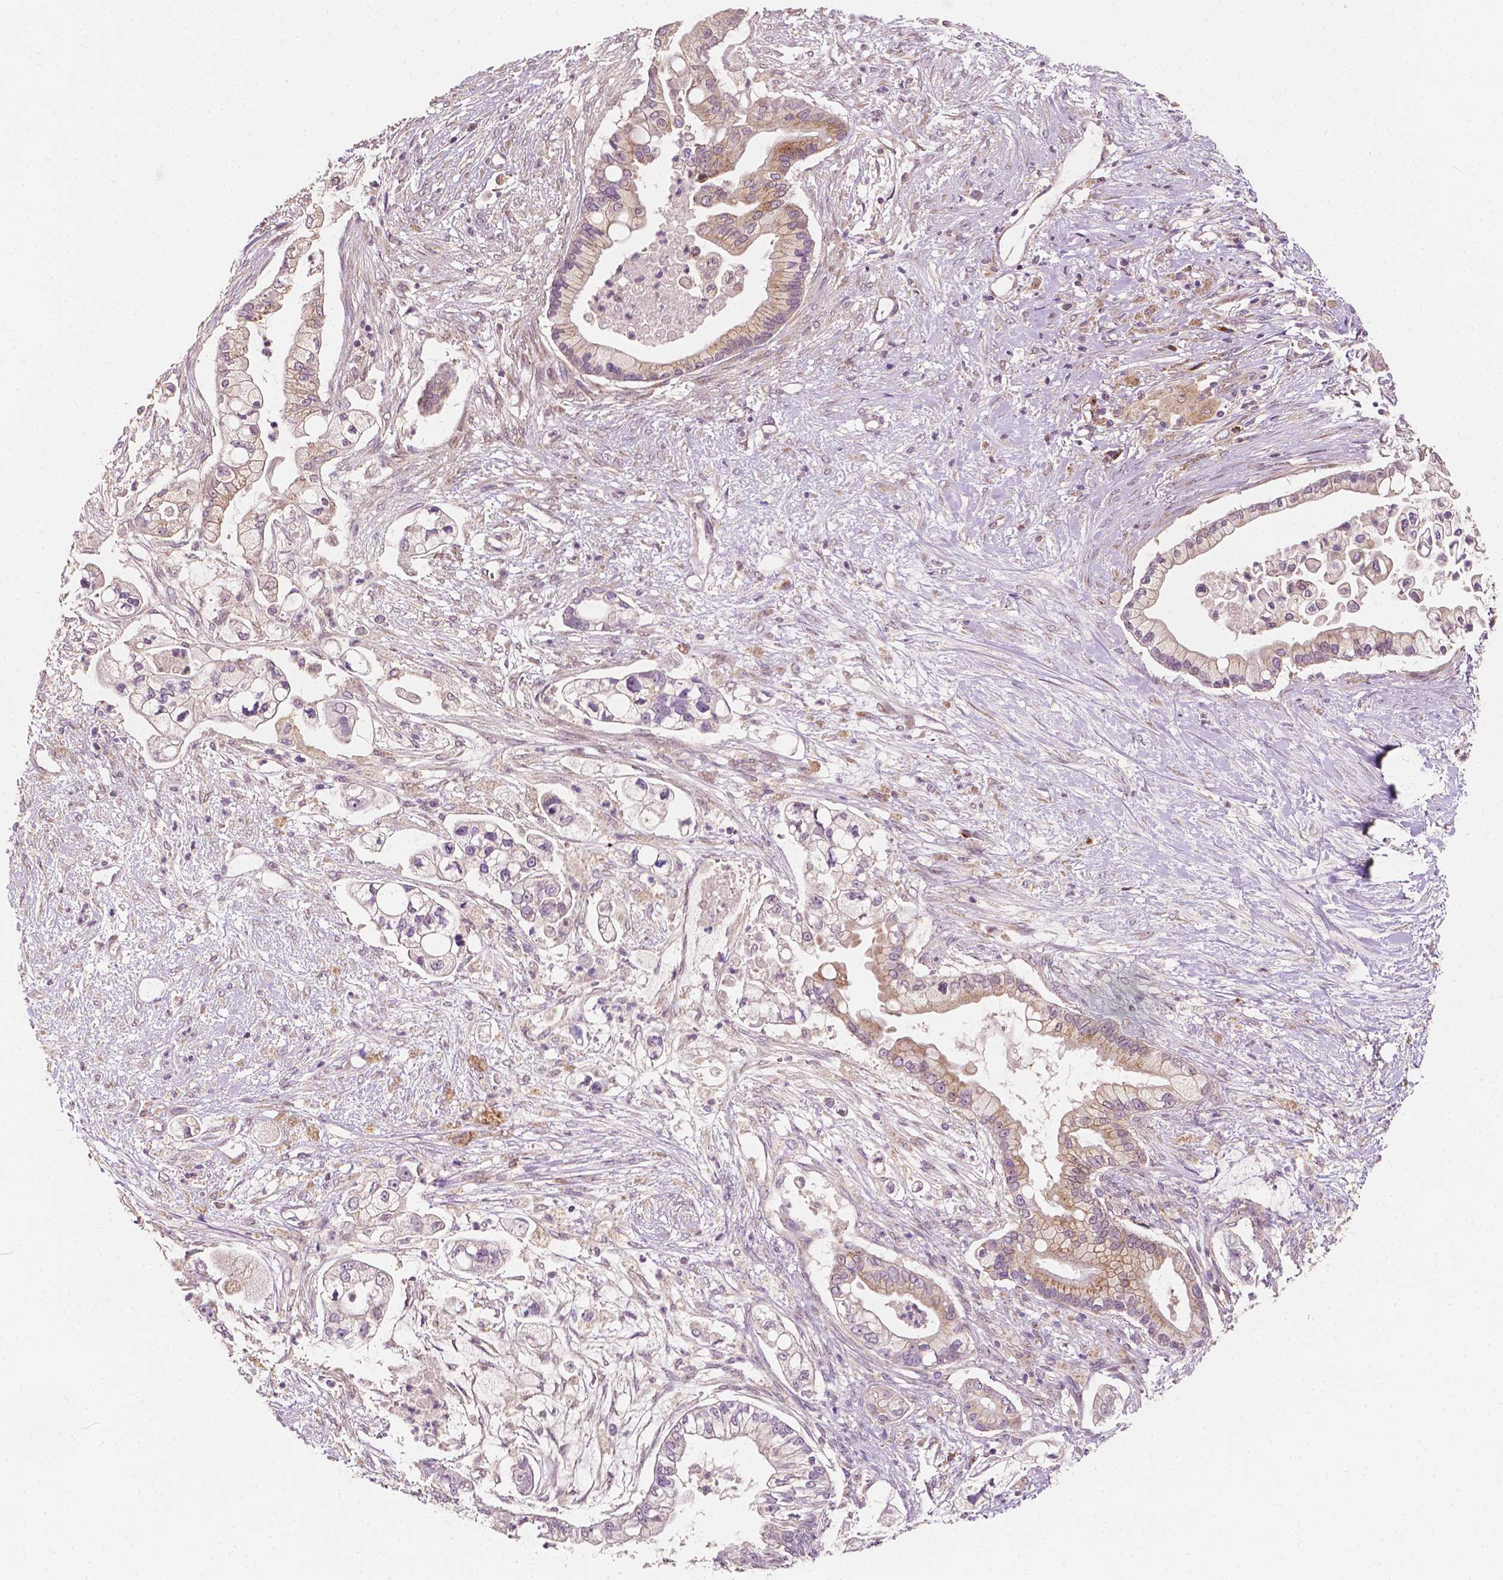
{"staining": {"intensity": "weak", "quantity": "25%-75%", "location": "cytoplasmic/membranous"}, "tissue": "pancreatic cancer", "cell_type": "Tumor cells", "image_type": "cancer", "snomed": [{"axis": "morphology", "description": "Adenocarcinoma, NOS"}, {"axis": "topography", "description": "Pancreas"}], "caption": "Pancreatic cancer (adenocarcinoma) was stained to show a protein in brown. There is low levels of weak cytoplasmic/membranous positivity in approximately 25%-75% of tumor cells. The protein is stained brown, and the nuclei are stained in blue (DAB (3,3'-diaminobenzidine) IHC with brightfield microscopy, high magnification).", "gene": "EBAG9", "patient": {"sex": "female", "age": 69}}